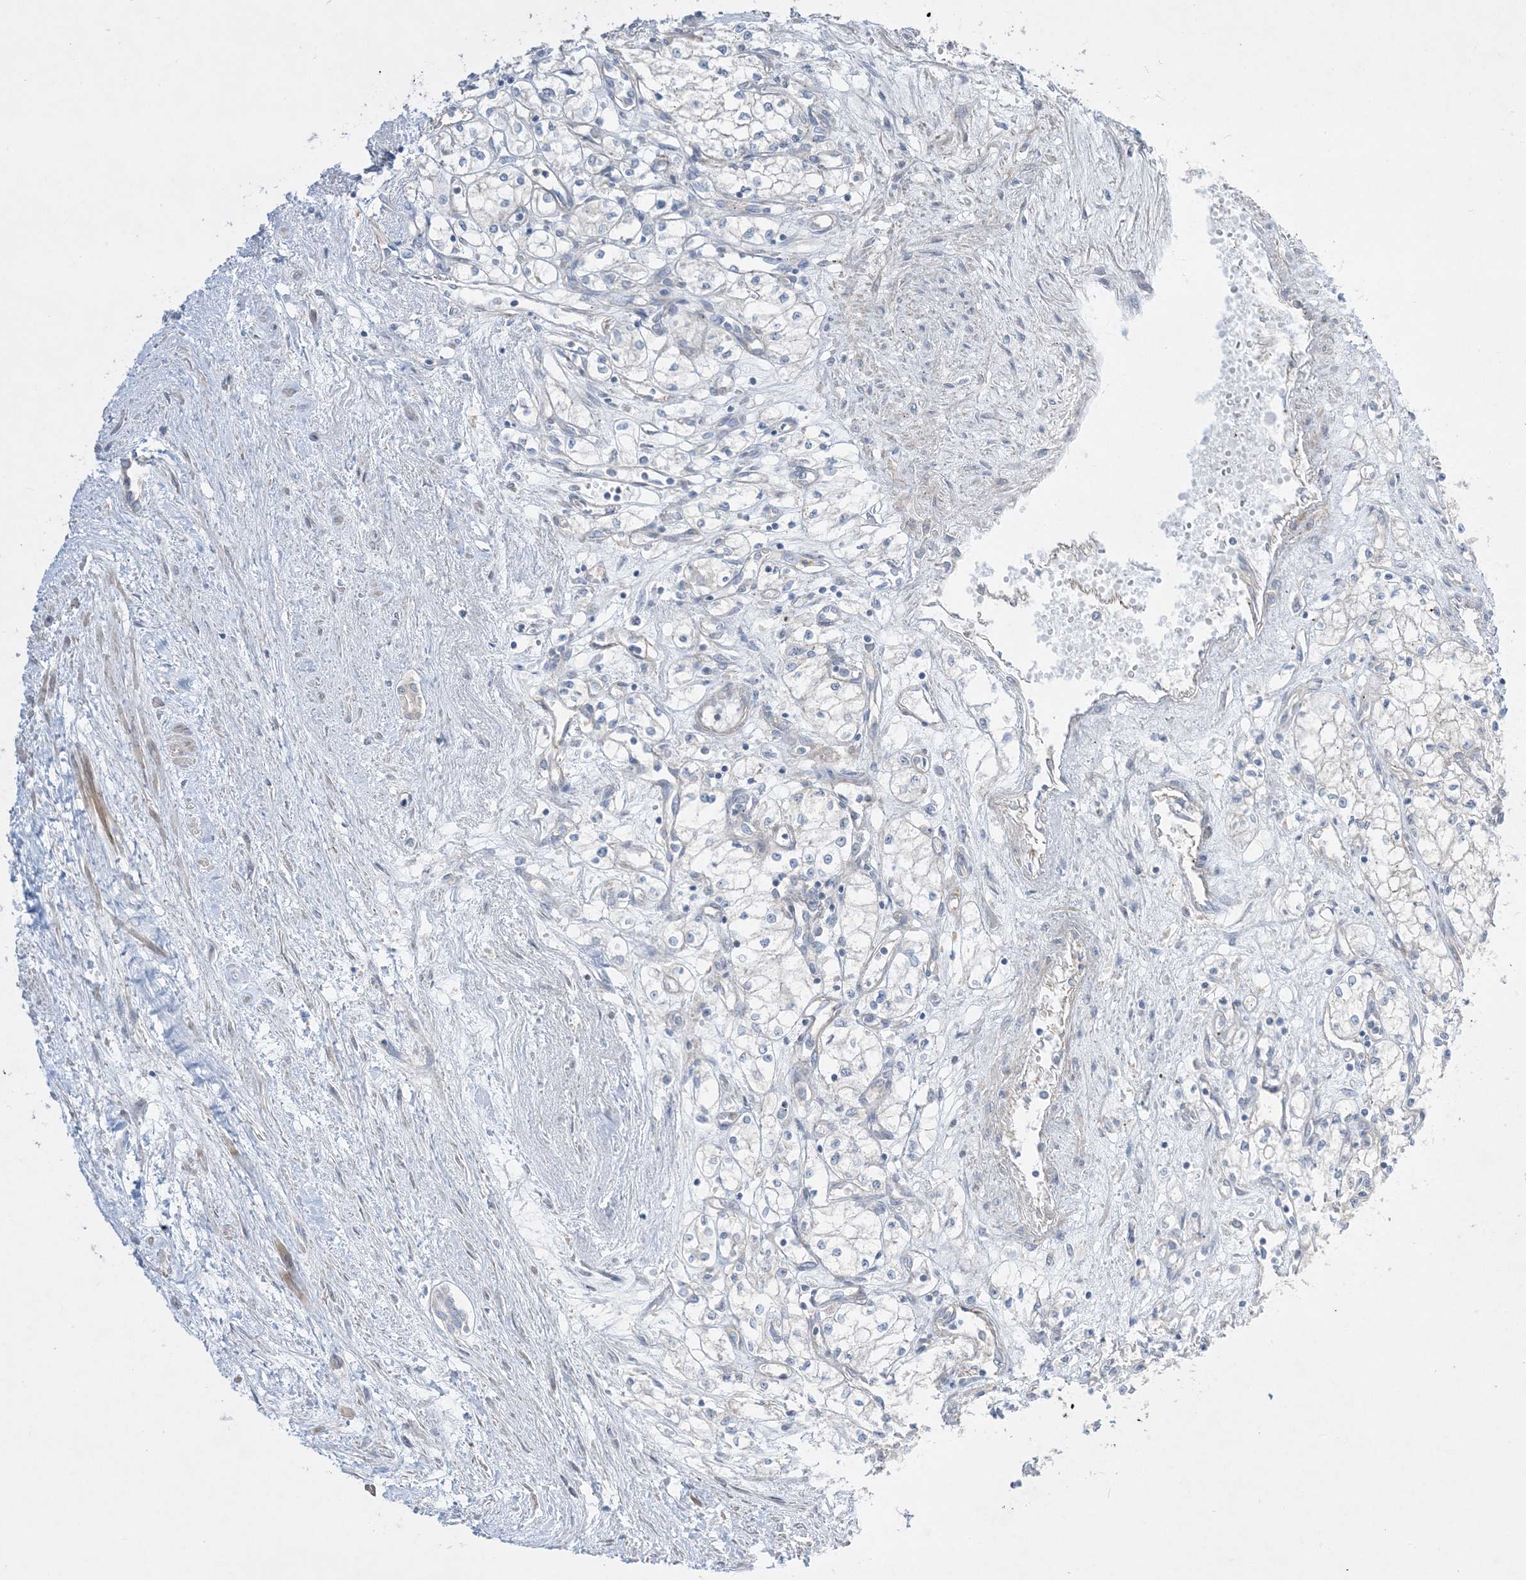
{"staining": {"intensity": "negative", "quantity": "none", "location": "none"}, "tissue": "renal cancer", "cell_type": "Tumor cells", "image_type": "cancer", "snomed": [{"axis": "morphology", "description": "Adenocarcinoma, NOS"}, {"axis": "topography", "description": "Kidney"}], "caption": "This photomicrograph is of renal cancer (adenocarcinoma) stained with IHC to label a protein in brown with the nuclei are counter-stained blue. There is no positivity in tumor cells. (DAB immunohistochemistry (IHC), high magnification).", "gene": "ARHGEF9", "patient": {"sex": "male", "age": 59}}